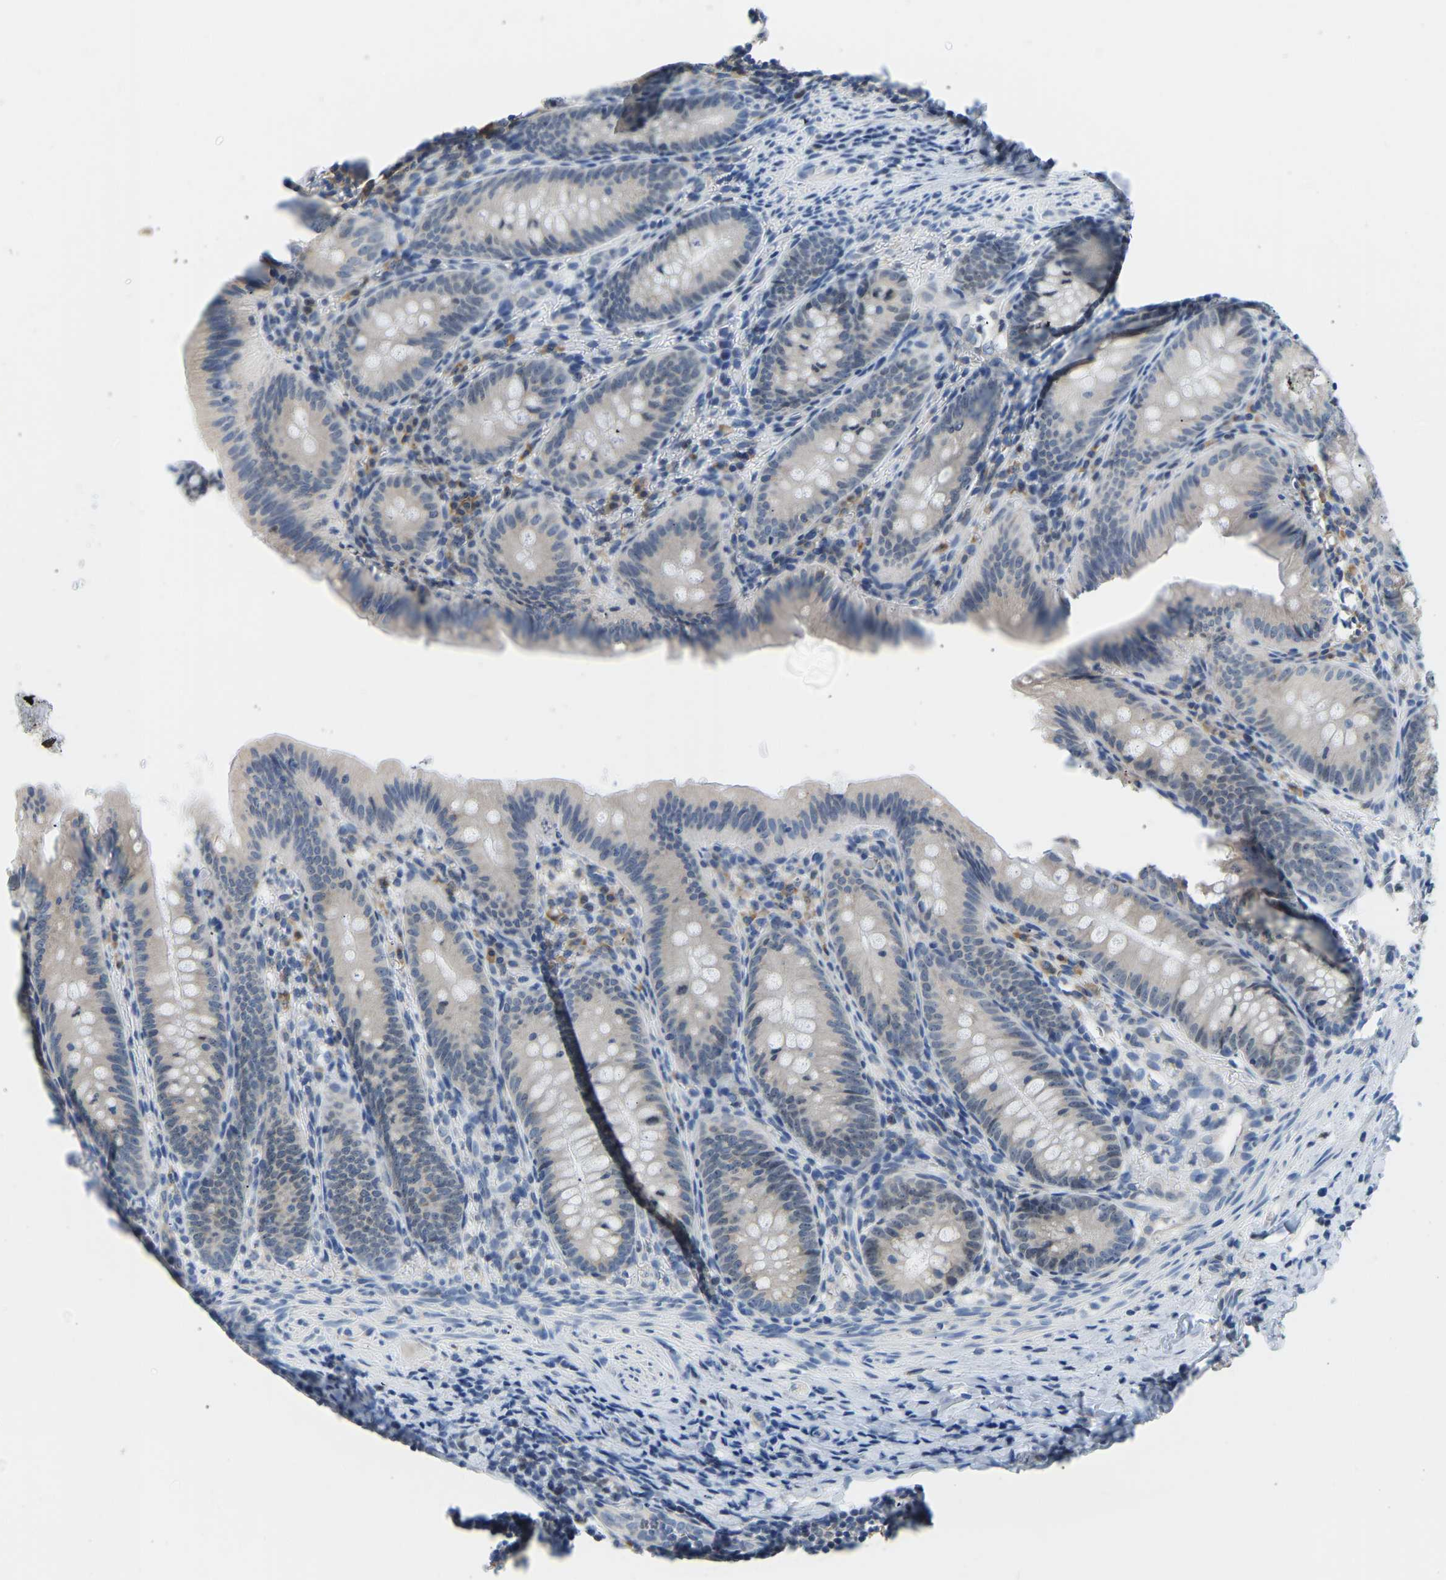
{"staining": {"intensity": "negative", "quantity": "none", "location": "none"}, "tissue": "appendix", "cell_type": "Glandular cells", "image_type": "normal", "snomed": [{"axis": "morphology", "description": "Normal tissue, NOS"}, {"axis": "topography", "description": "Appendix"}], "caption": "The photomicrograph exhibits no significant staining in glandular cells of appendix.", "gene": "VRK1", "patient": {"sex": "male", "age": 1}}